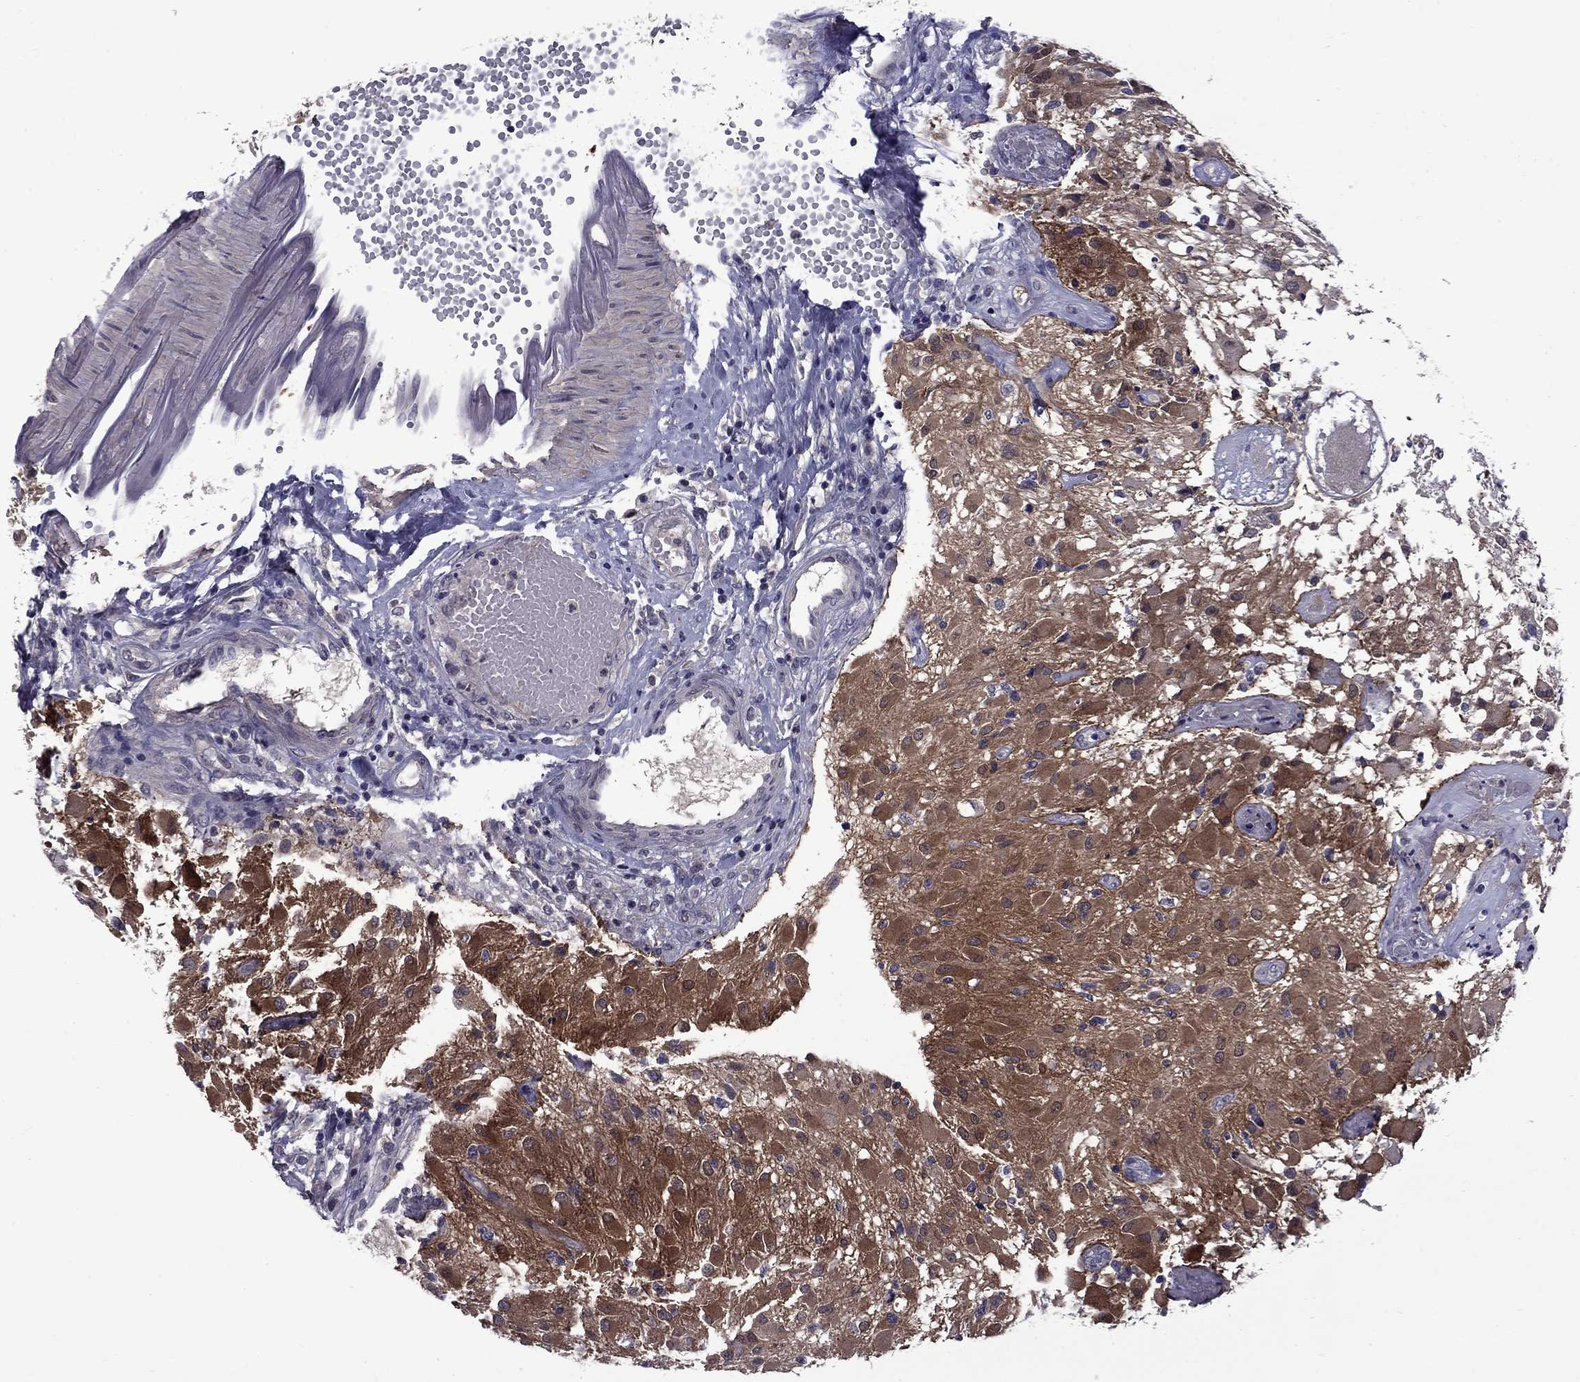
{"staining": {"intensity": "moderate", "quantity": ">75%", "location": "cytoplasmic/membranous"}, "tissue": "glioma", "cell_type": "Tumor cells", "image_type": "cancer", "snomed": [{"axis": "morphology", "description": "Glioma, malignant, High grade"}, {"axis": "topography", "description": "Brain"}], "caption": "Immunohistochemistry image of neoplastic tissue: glioma stained using IHC reveals medium levels of moderate protein expression localized specifically in the cytoplasmic/membranous of tumor cells, appearing as a cytoplasmic/membranous brown color.", "gene": "SNTA1", "patient": {"sex": "female", "age": 63}}